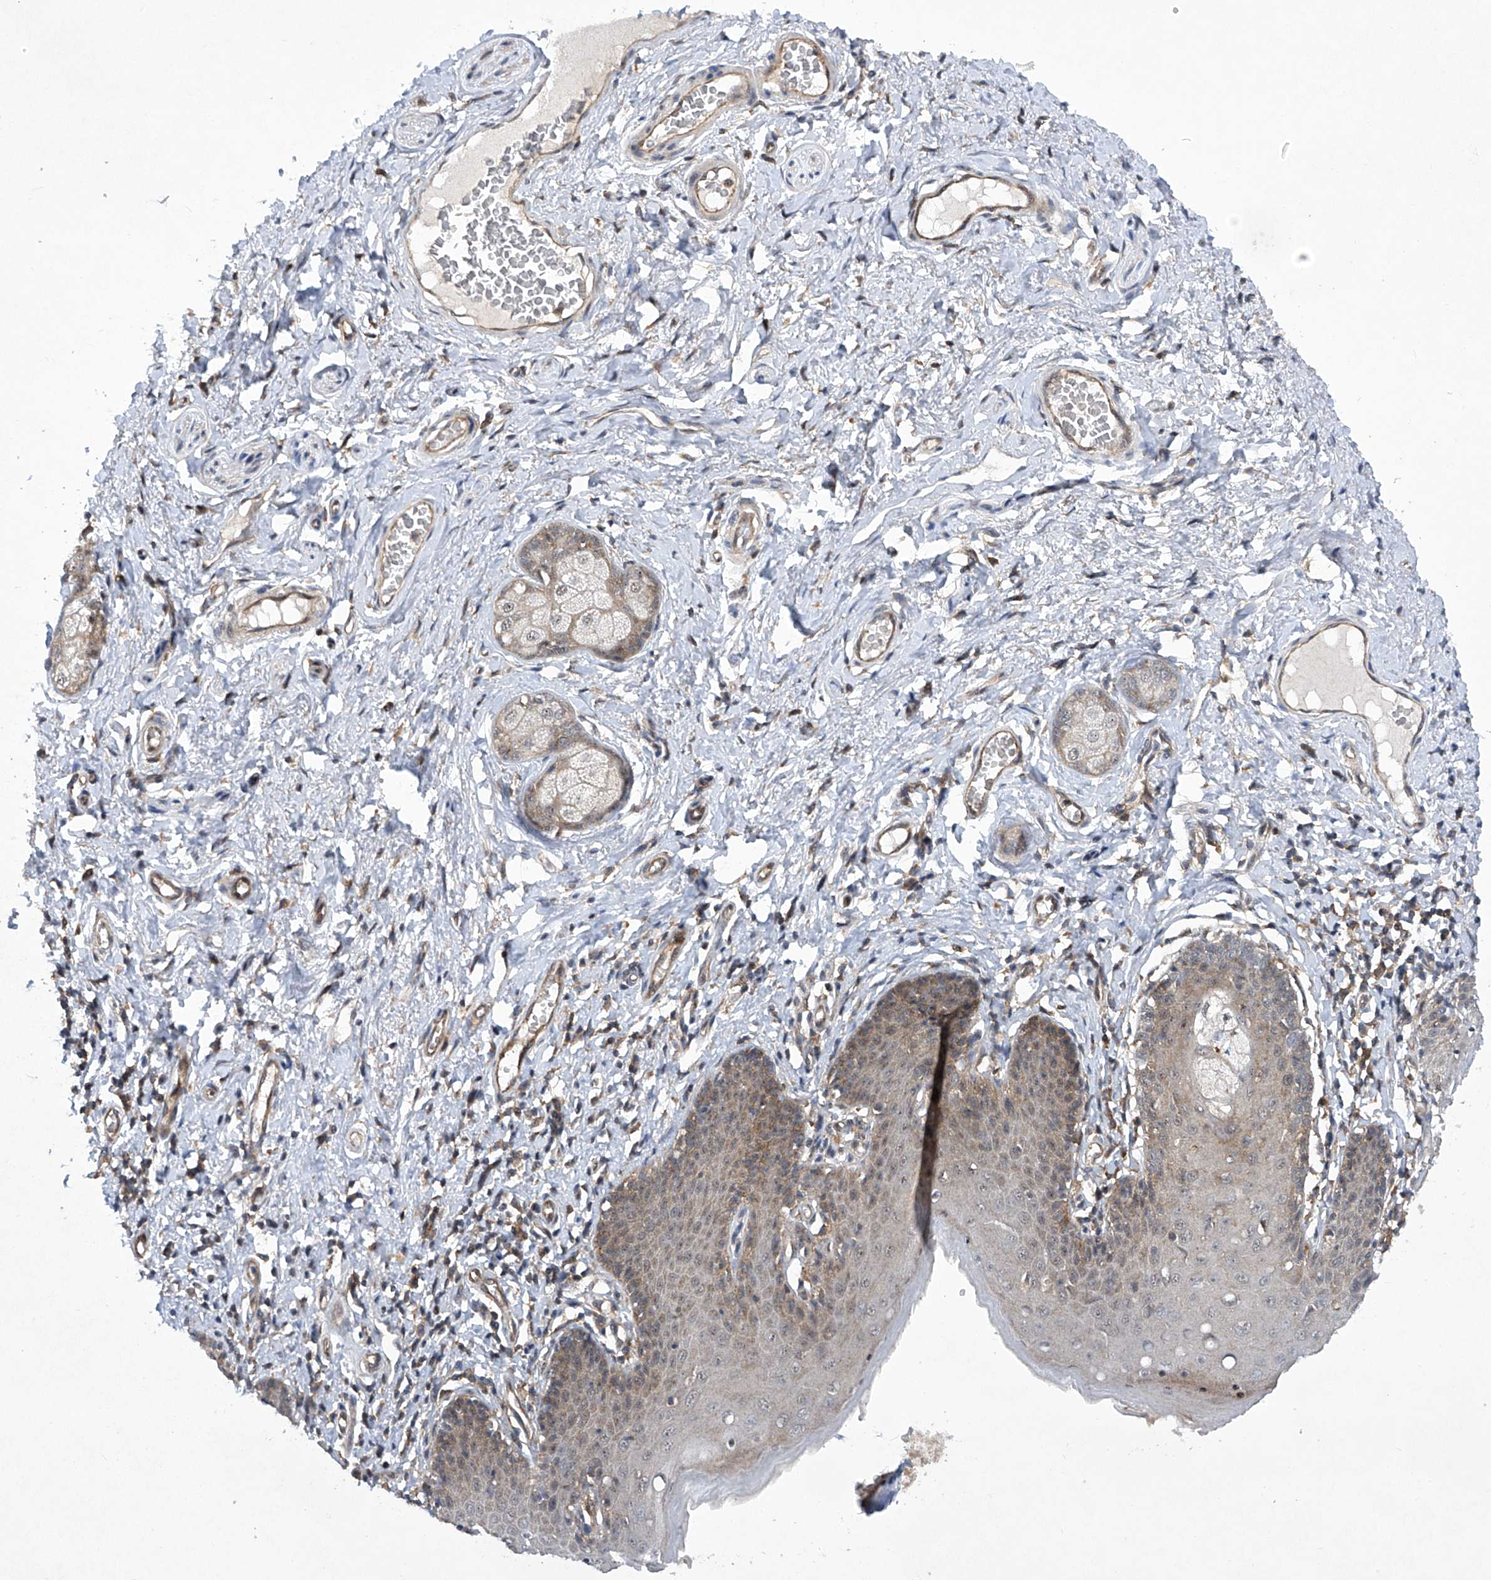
{"staining": {"intensity": "moderate", "quantity": "<25%", "location": "cytoplasmic/membranous"}, "tissue": "skin", "cell_type": "Epidermal cells", "image_type": "normal", "snomed": [{"axis": "morphology", "description": "Normal tissue, NOS"}, {"axis": "topography", "description": "Vulva"}], "caption": "Unremarkable skin shows moderate cytoplasmic/membranous positivity in approximately <25% of epidermal cells Nuclei are stained in blue..", "gene": "CISH", "patient": {"sex": "female", "age": 66}}